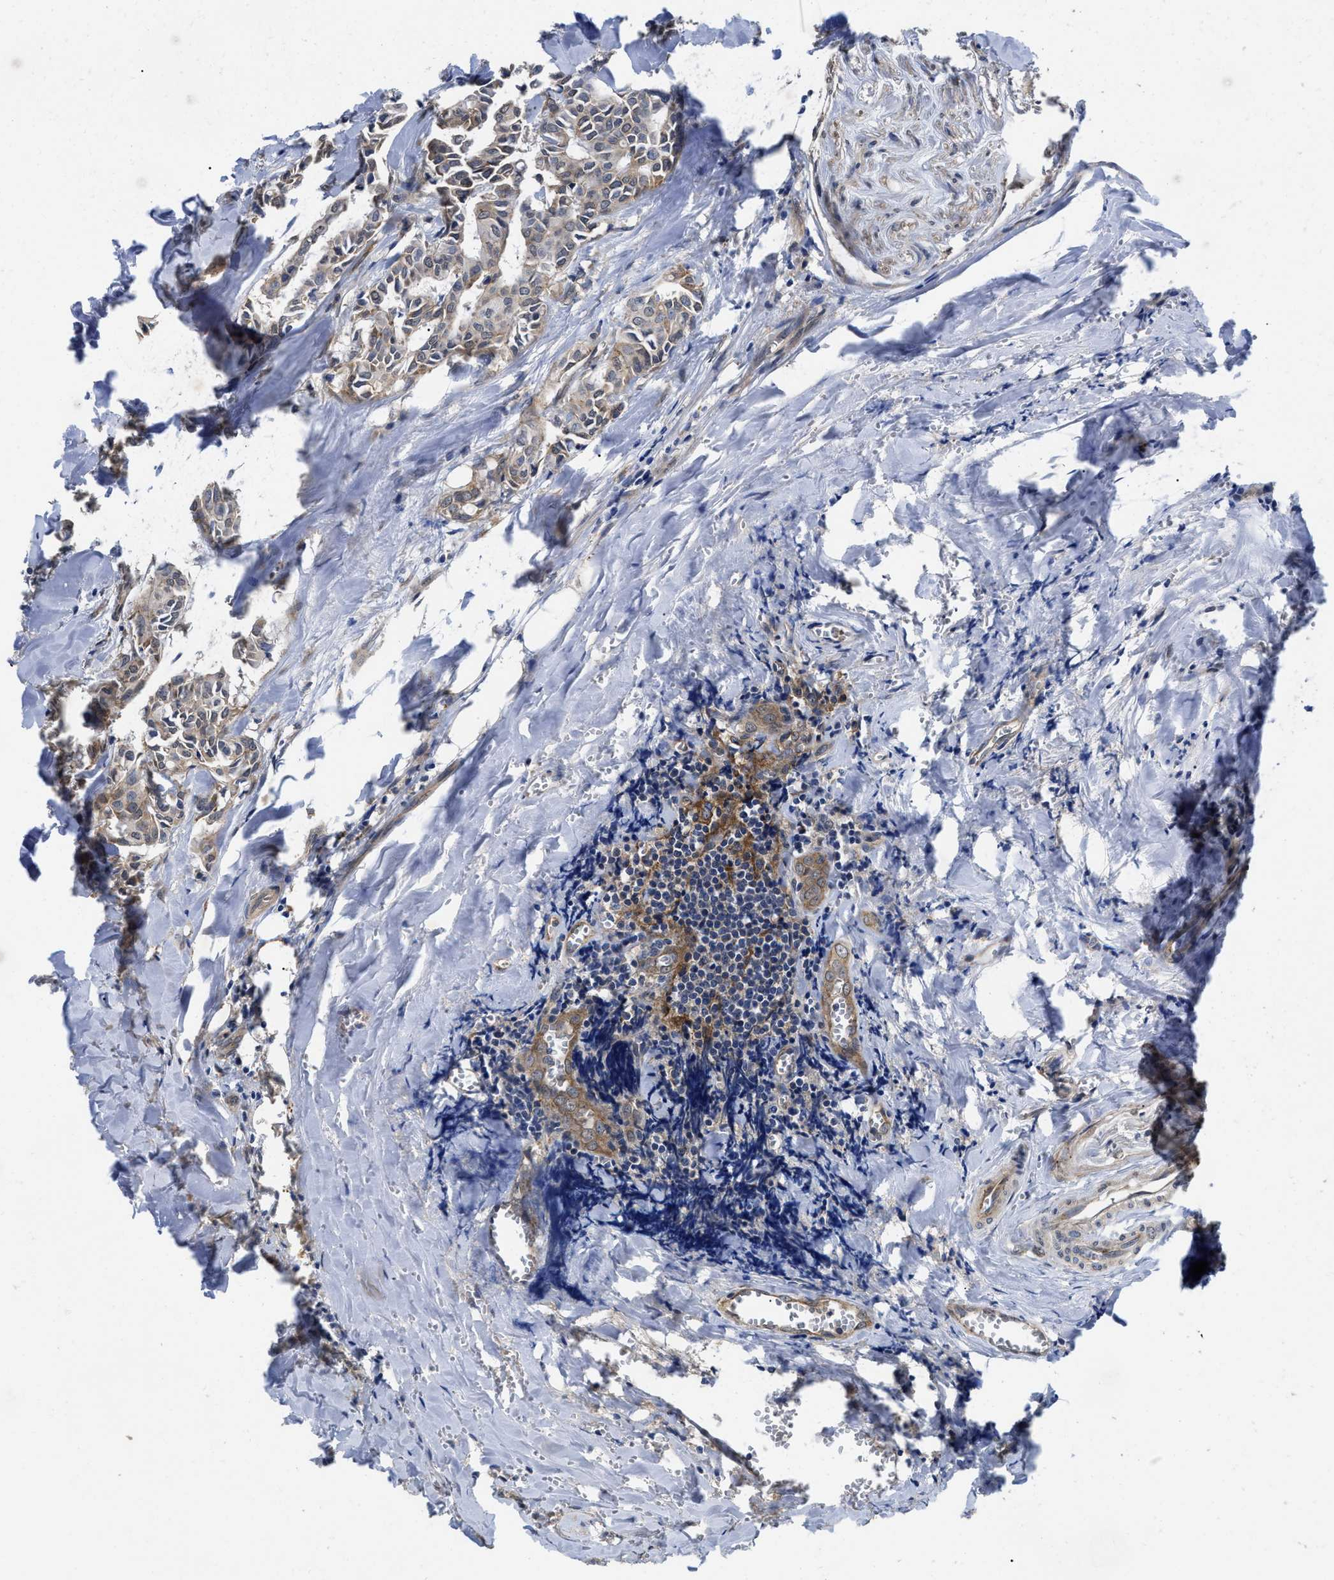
{"staining": {"intensity": "weak", "quantity": "<25%", "location": "cytoplasmic/membranous"}, "tissue": "head and neck cancer", "cell_type": "Tumor cells", "image_type": "cancer", "snomed": [{"axis": "morphology", "description": "Adenocarcinoma, NOS"}, {"axis": "topography", "description": "Salivary gland"}, {"axis": "topography", "description": "Head-Neck"}], "caption": "Tumor cells are negative for brown protein staining in adenocarcinoma (head and neck).", "gene": "PKD2", "patient": {"sex": "female", "age": 59}}